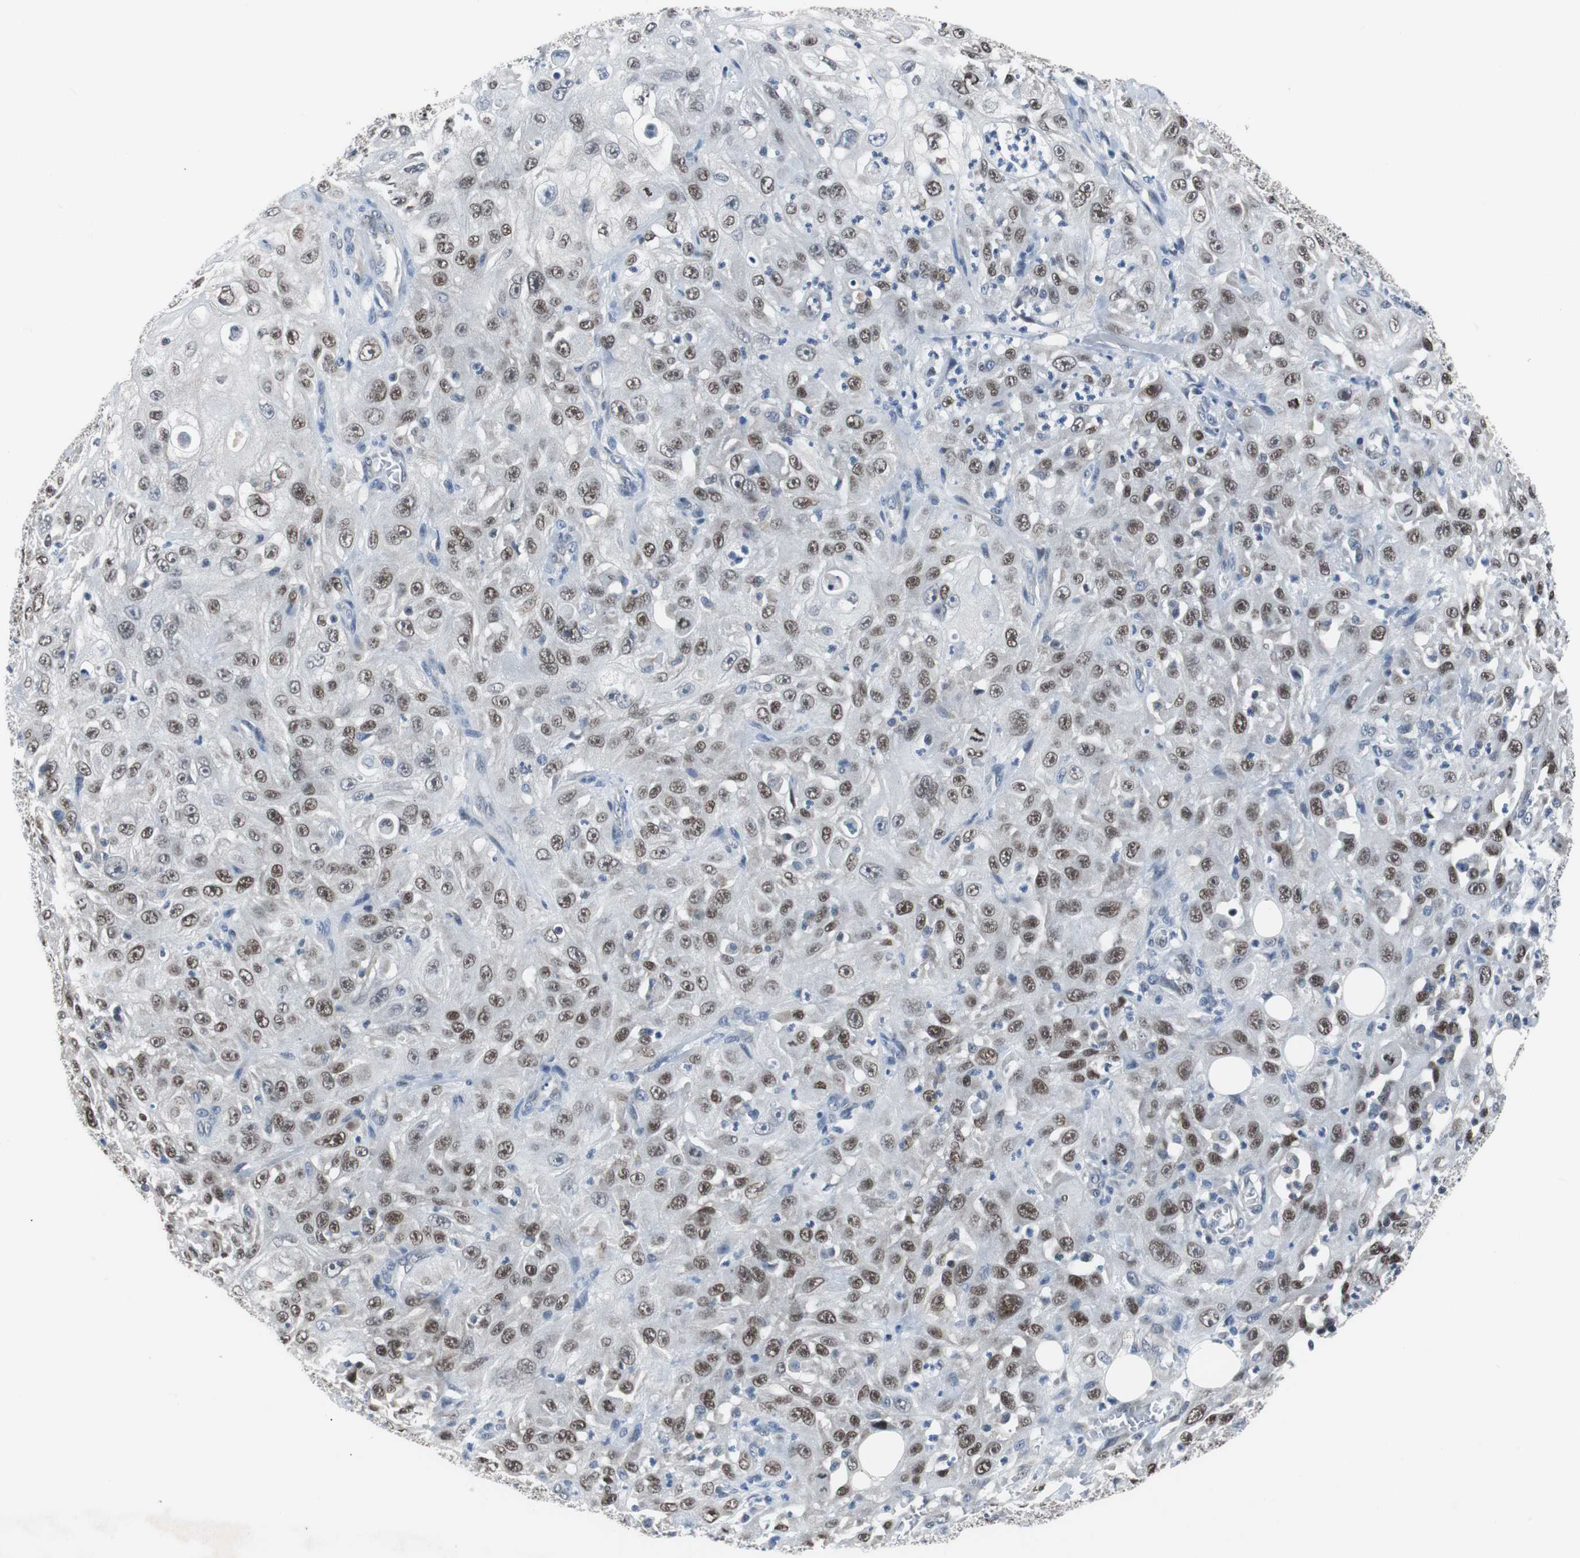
{"staining": {"intensity": "moderate", "quantity": "25%-75%", "location": "nuclear"}, "tissue": "skin cancer", "cell_type": "Tumor cells", "image_type": "cancer", "snomed": [{"axis": "morphology", "description": "Squamous cell carcinoma, NOS"}, {"axis": "morphology", "description": "Squamous cell carcinoma, metastatic, NOS"}, {"axis": "topography", "description": "Skin"}, {"axis": "topography", "description": "Lymph node"}], "caption": "This is a micrograph of IHC staining of skin cancer (squamous cell carcinoma), which shows moderate expression in the nuclear of tumor cells.", "gene": "TP63", "patient": {"sex": "male", "age": 75}}